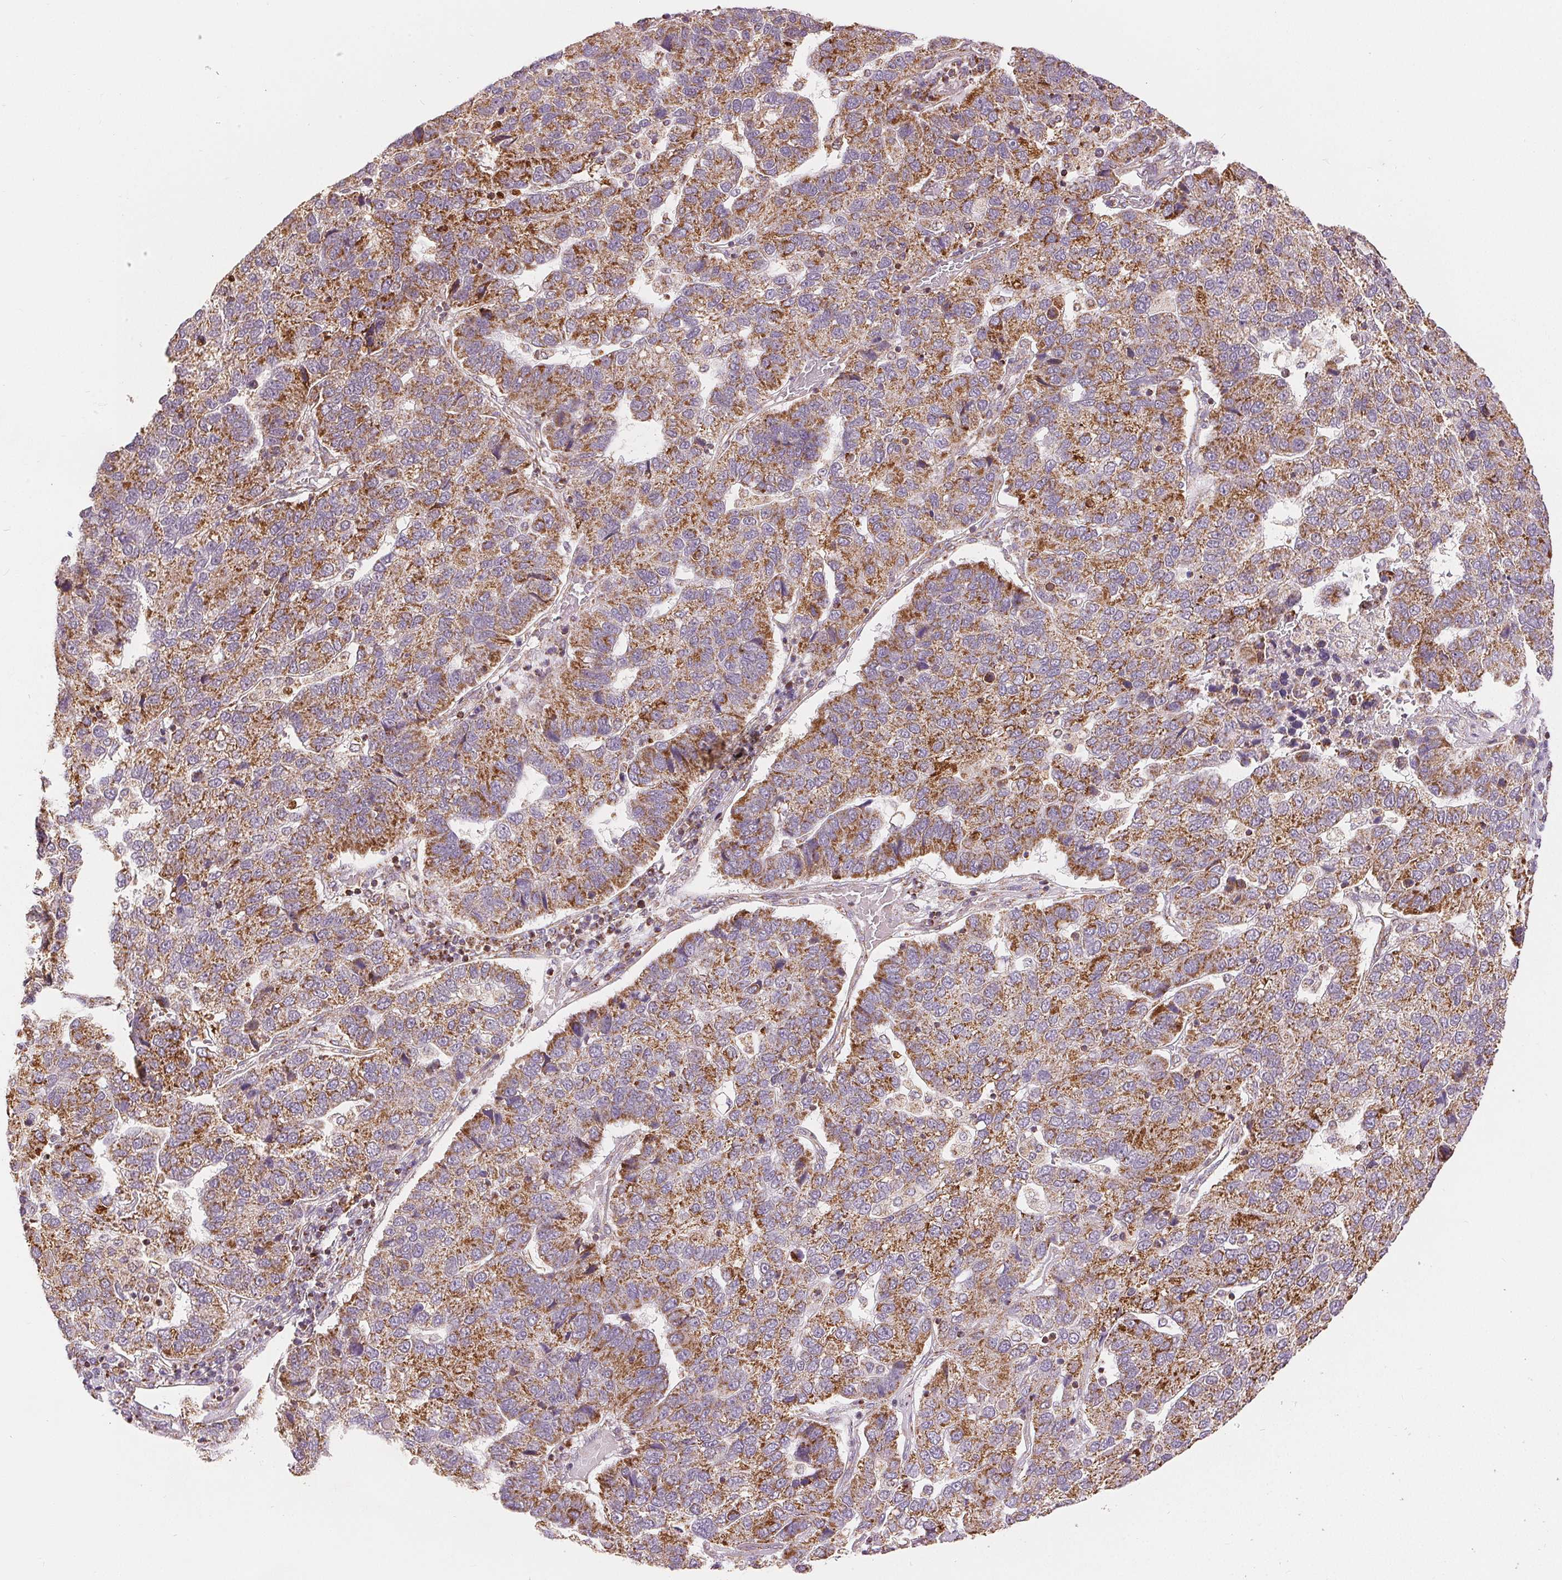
{"staining": {"intensity": "strong", "quantity": ">75%", "location": "cytoplasmic/membranous"}, "tissue": "pancreatic cancer", "cell_type": "Tumor cells", "image_type": "cancer", "snomed": [{"axis": "morphology", "description": "Adenocarcinoma, NOS"}, {"axis": "topography", "description": "Pancreas"}], "caption": "An immunohistochemistry (IHC) micrograph of neoplastic tissue is shown. Protein staining in brown labels strong cytoplasmic/membranous positivity in pancreatic adenocarcinoma within tumor cells.", "gene": "SDHB", "patient": {"sex": "female", "age": 61}}